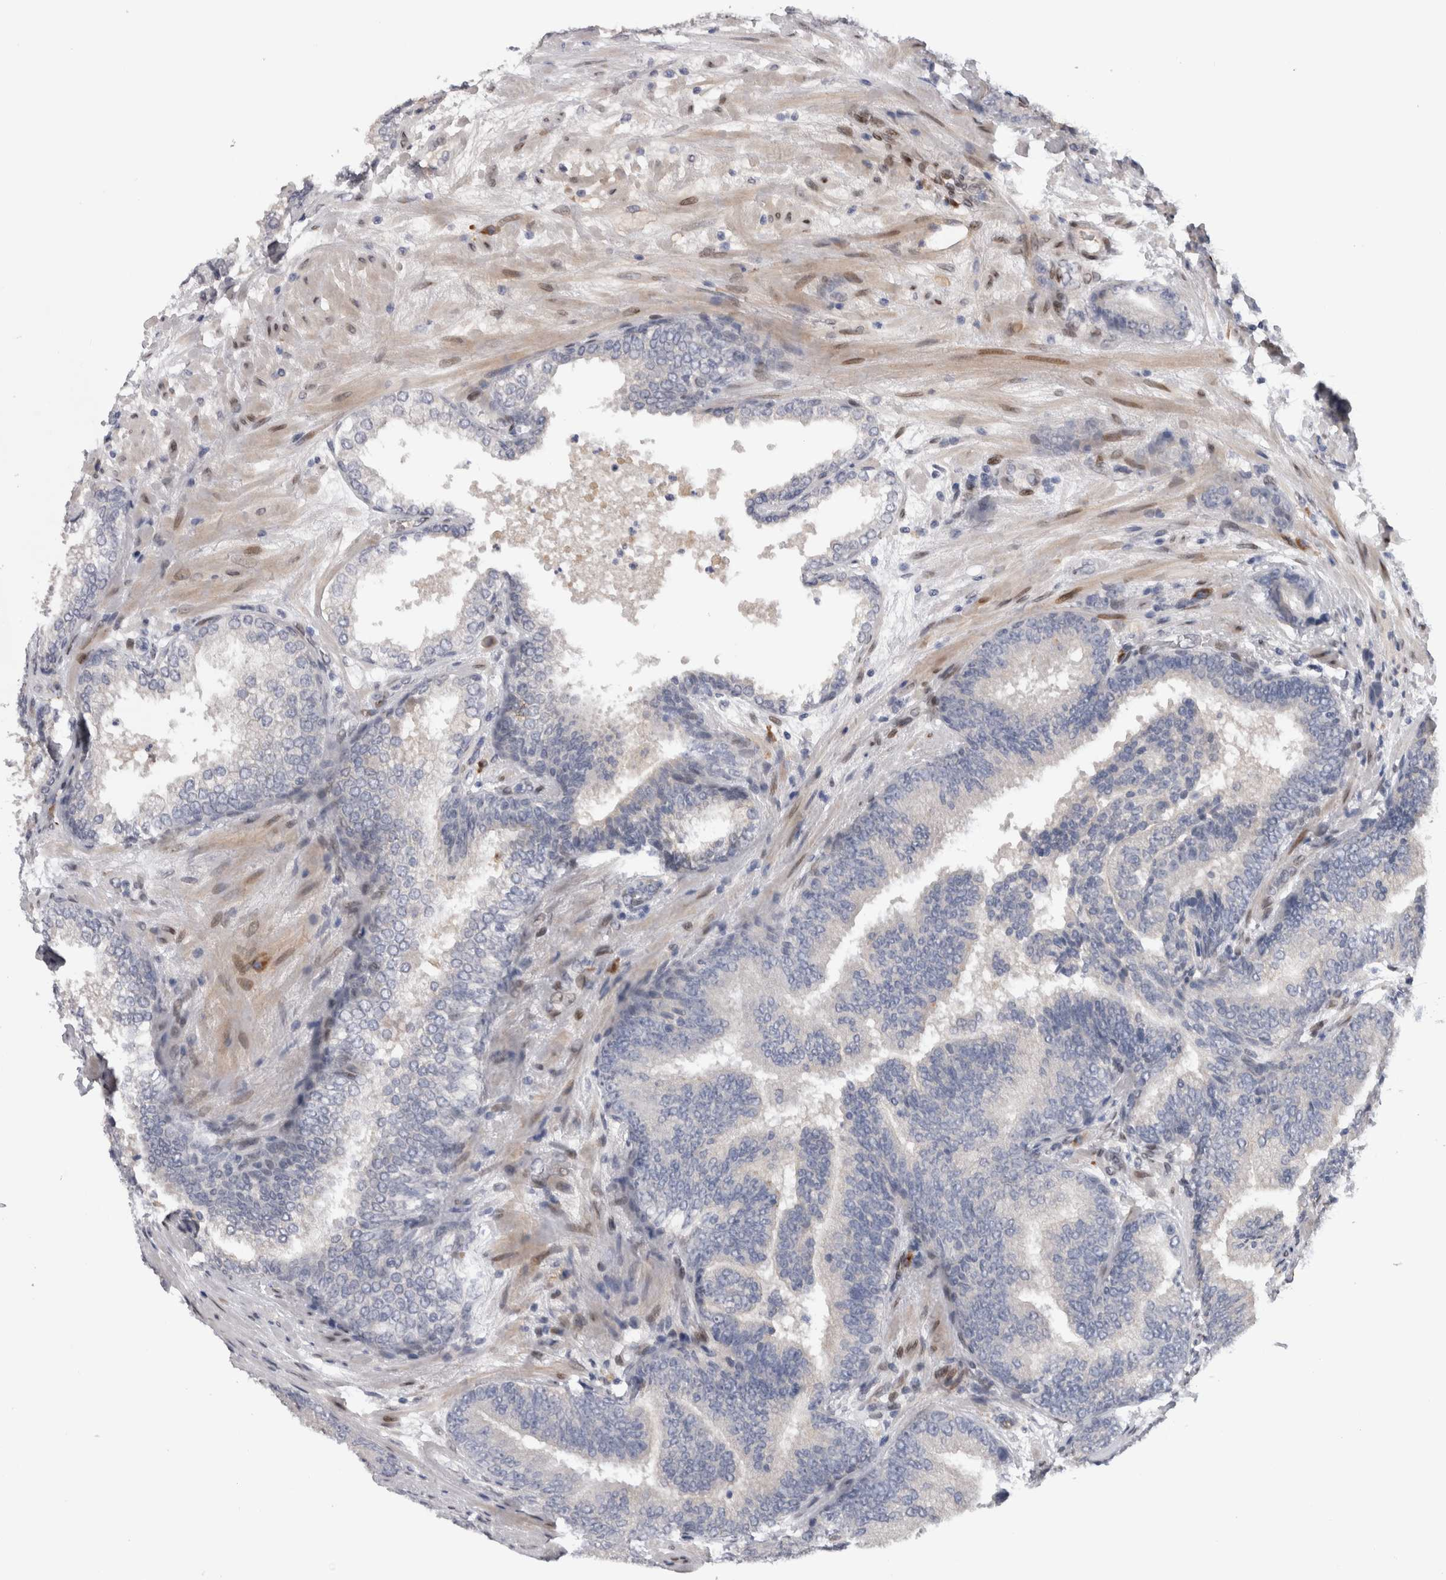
{"staining": {"intensity": "negative", "quantity": "none", "location": "none"}, "tissue": "prostate cancer", "cell_type": "Tumor cells", "image_type": "cancer", "snomed": [{"axis": "morphology", "description": "Adenocarcinoma, High grade"}, {"axis": "topography", "description": "Prostate"}], "caption": "High-grade adenocarcinoma (prostate) was stained to show a protein in brown. There is no significant positivity in tumor cells.", "gene": "DMTN", "patient": {"sex": "male", "age": 55}}